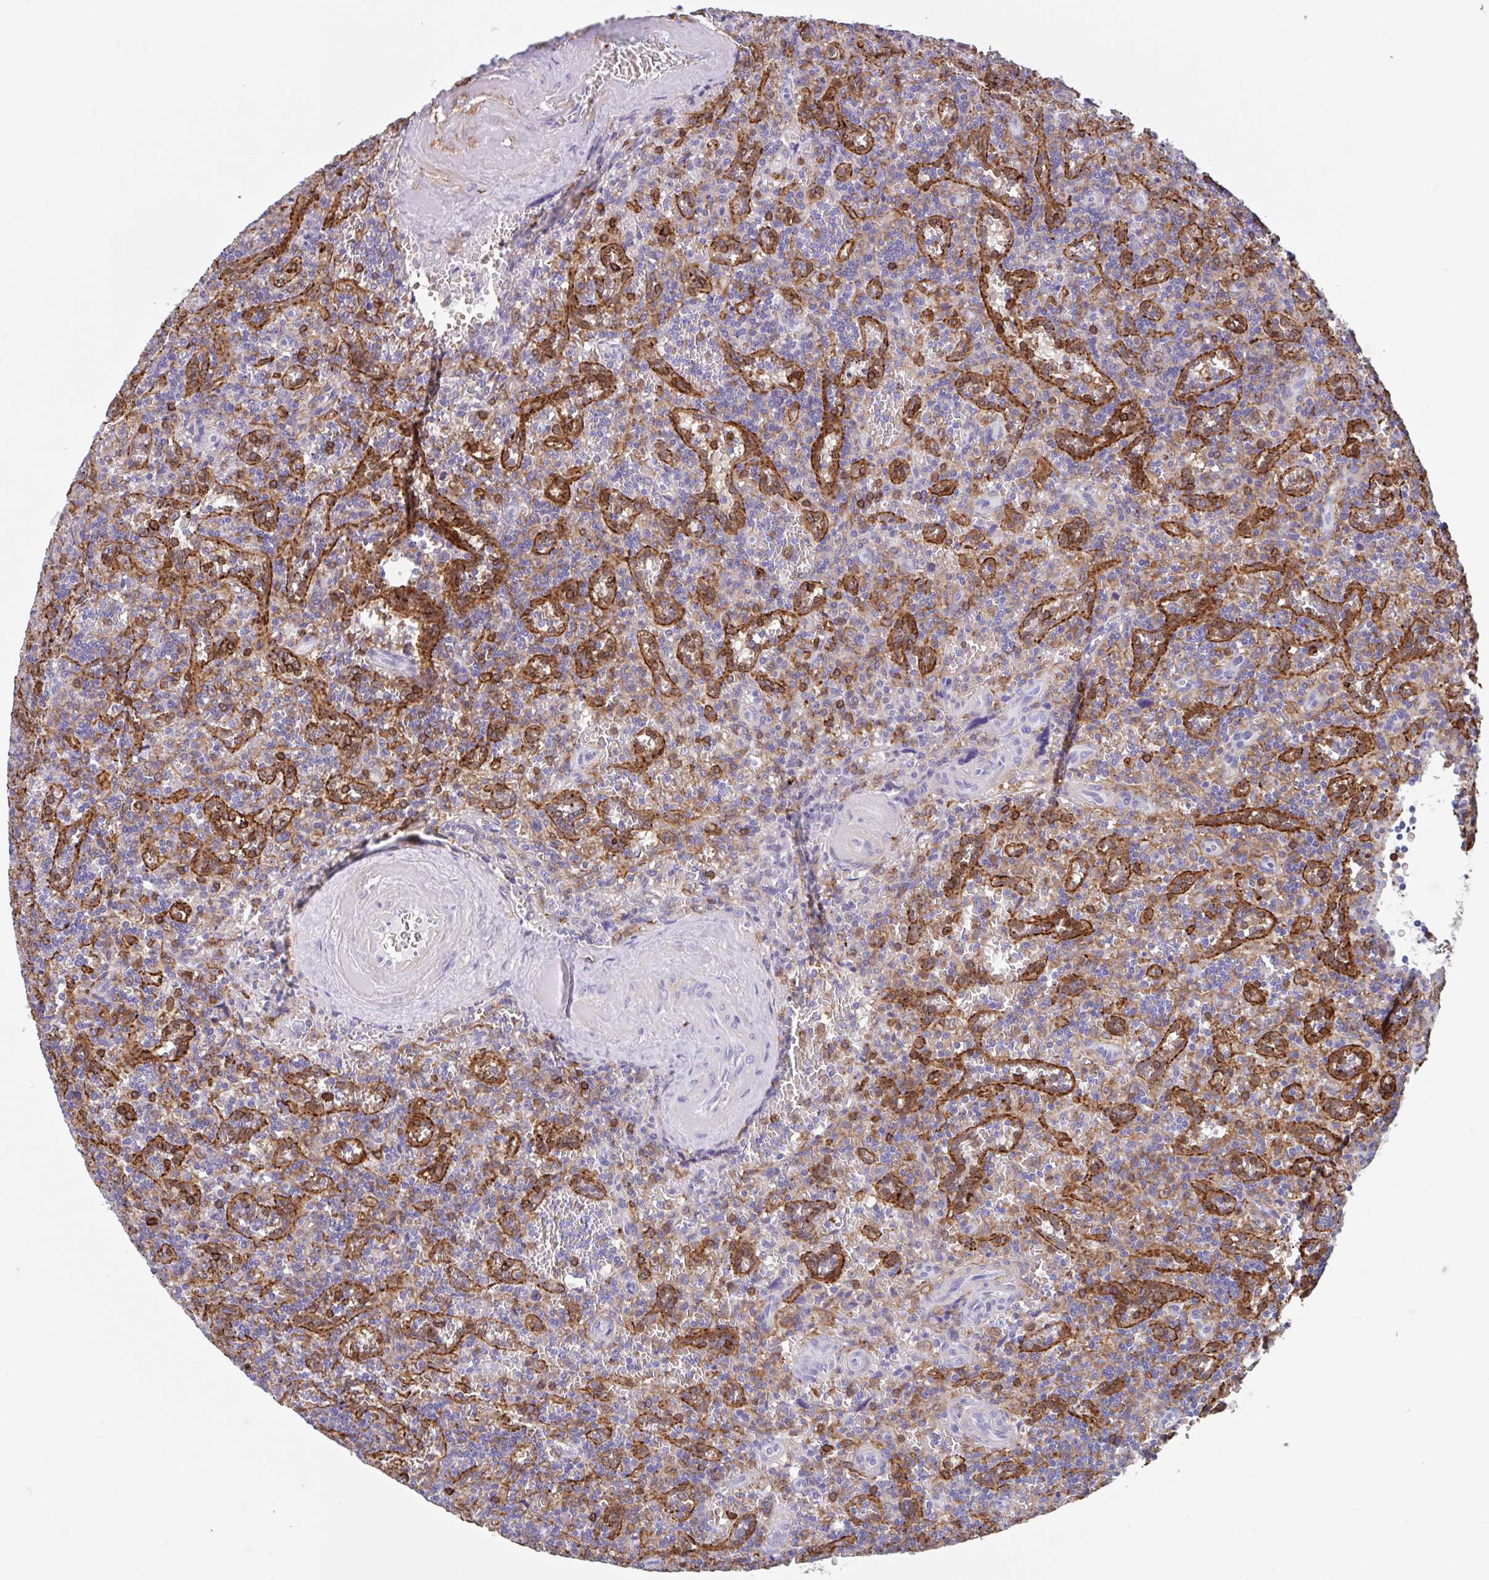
{"staining": {"intensity": "negative", "quantity": "none", "location": "none"}, "tissue": "lymphoma", "cell_type": "Tumor cells", "image_type": "cancer", "snomed": [{"axis": "morphology", "description": "Malignant lymphoma, non-Hodgkin's type, Low grade"}, {"axis": "topography", "description": "Spleen"}], "caption": "Tumor cells show no significant expression in lymphoma. (Immunohistochemistry (ihc), brightfield microscopy, high magnification).", "gene": "EFHD1", "patient": {"sex": "male", "age": 73}}